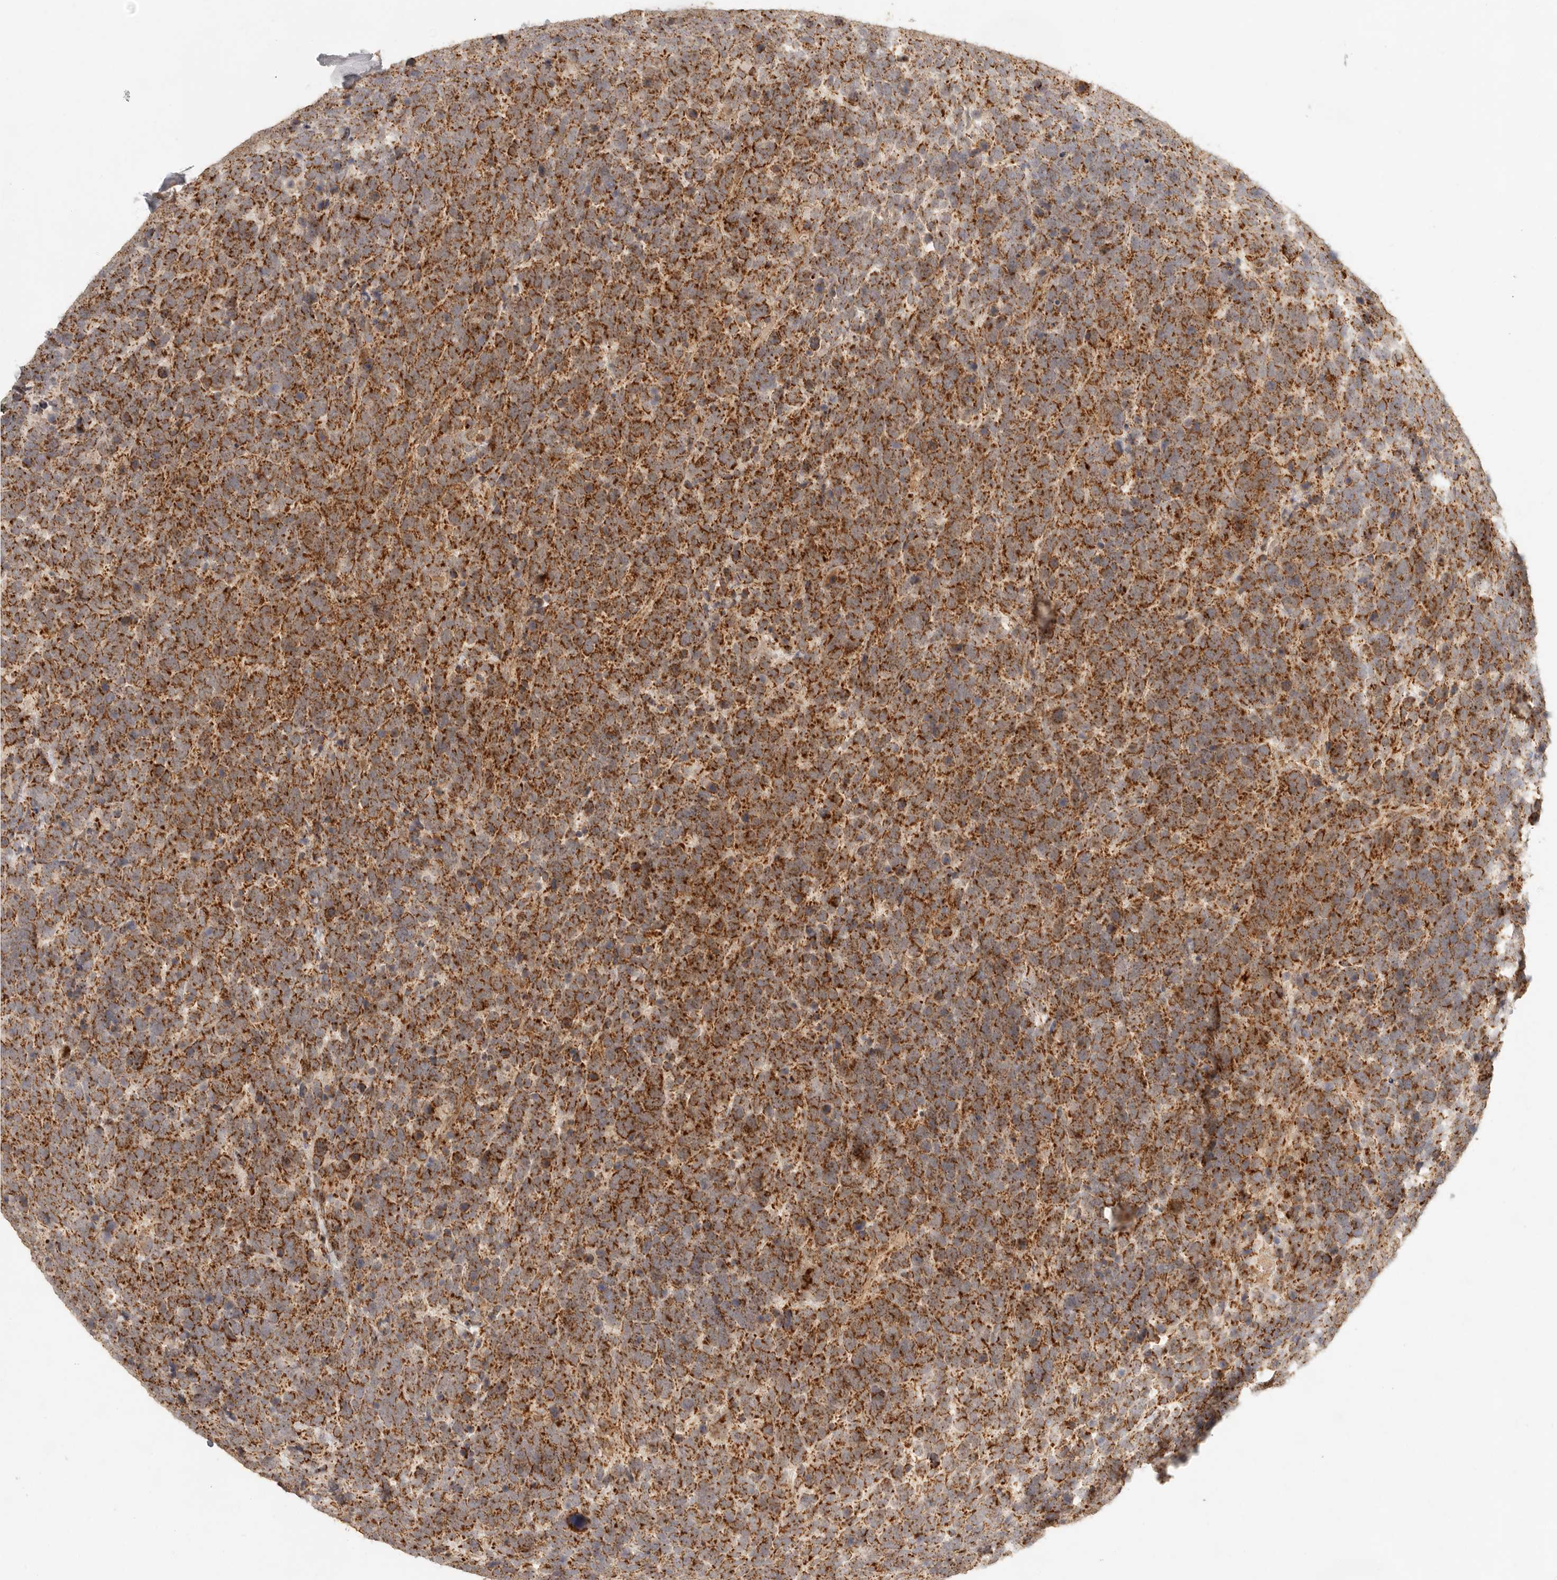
{"staining": {"intensity": "strong", "quantity": ">75%", "location": "cytoplasmic/membranous"}, "tissue": "urothelial cancer", "cell_type": "Tumor cells", "image_type": "cancer", "snomed": [{"axis": "morphology", "description": "Urothelial carcinoma, High grade"}, {"axis": "topography", "description": "Urinary bladder"}], "caption": "The immunohistochemical stain shows strong cytoplasmic/membranous positivity in tumor cells of high-grade urothelial carcinoma tissue.", "gene": "MRPL55", "patient": {"sex": "female", "age": 82}}